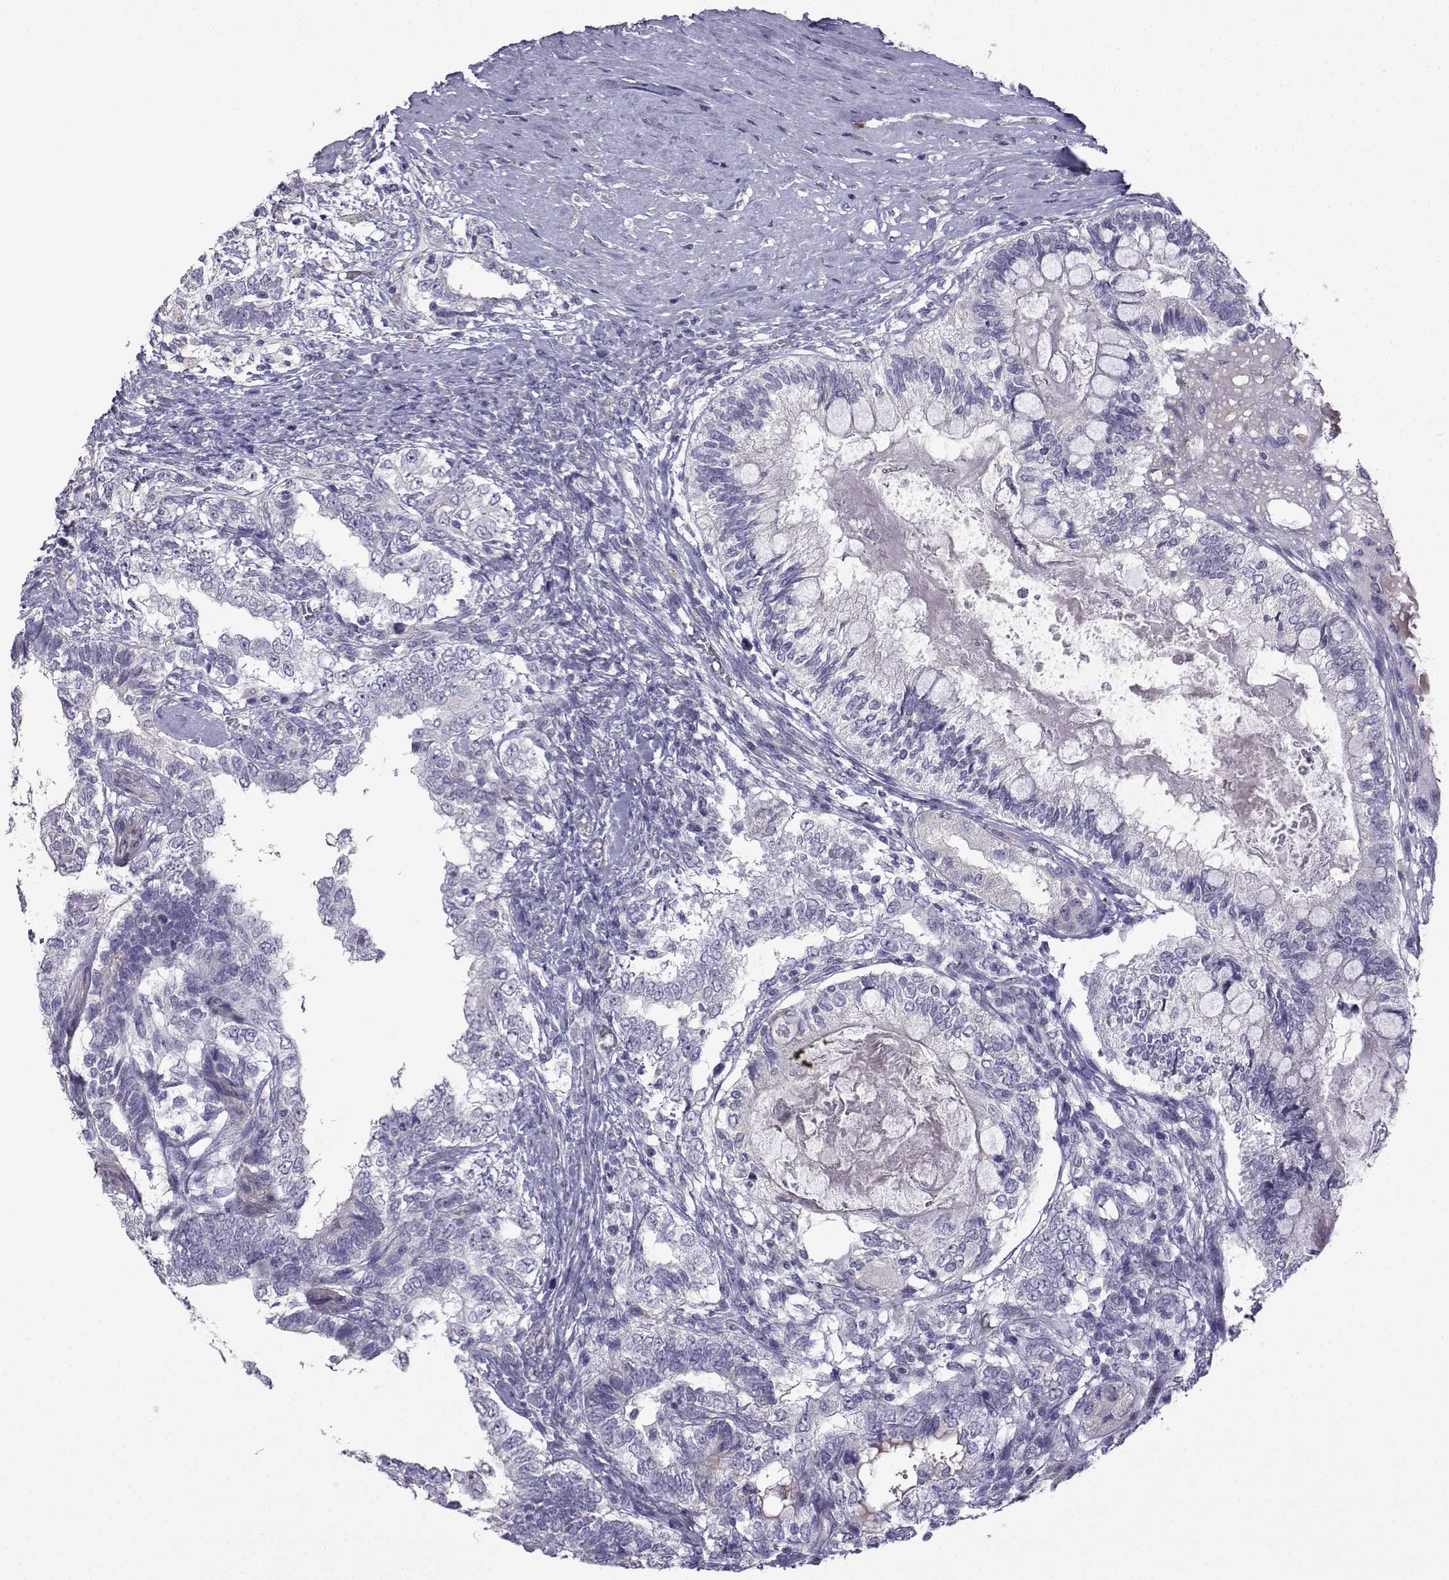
{"staining": {"intensity": "negative", "quantity": "none", "location": "none"}, "tissue": "testis cancer", "cell_type": "Tumor cells", "image_type": "cancer", "snomed": [{"axis": "morphology", "description": "Seminoma, NOS"}, {"axis": "morphology", "description": "Carcinoma, Embryonal, NOS"}, {"axis": "topography", "description": "Testis"}], "caption": "DAB (3,3'-diaminobenzidine) immunohistochemical staining of human testis embryonal carcinoma exhibits no significant positivity in tumor cells.", "gene": "SPACA7", "patient": {"sex": "male", "age": 41}}